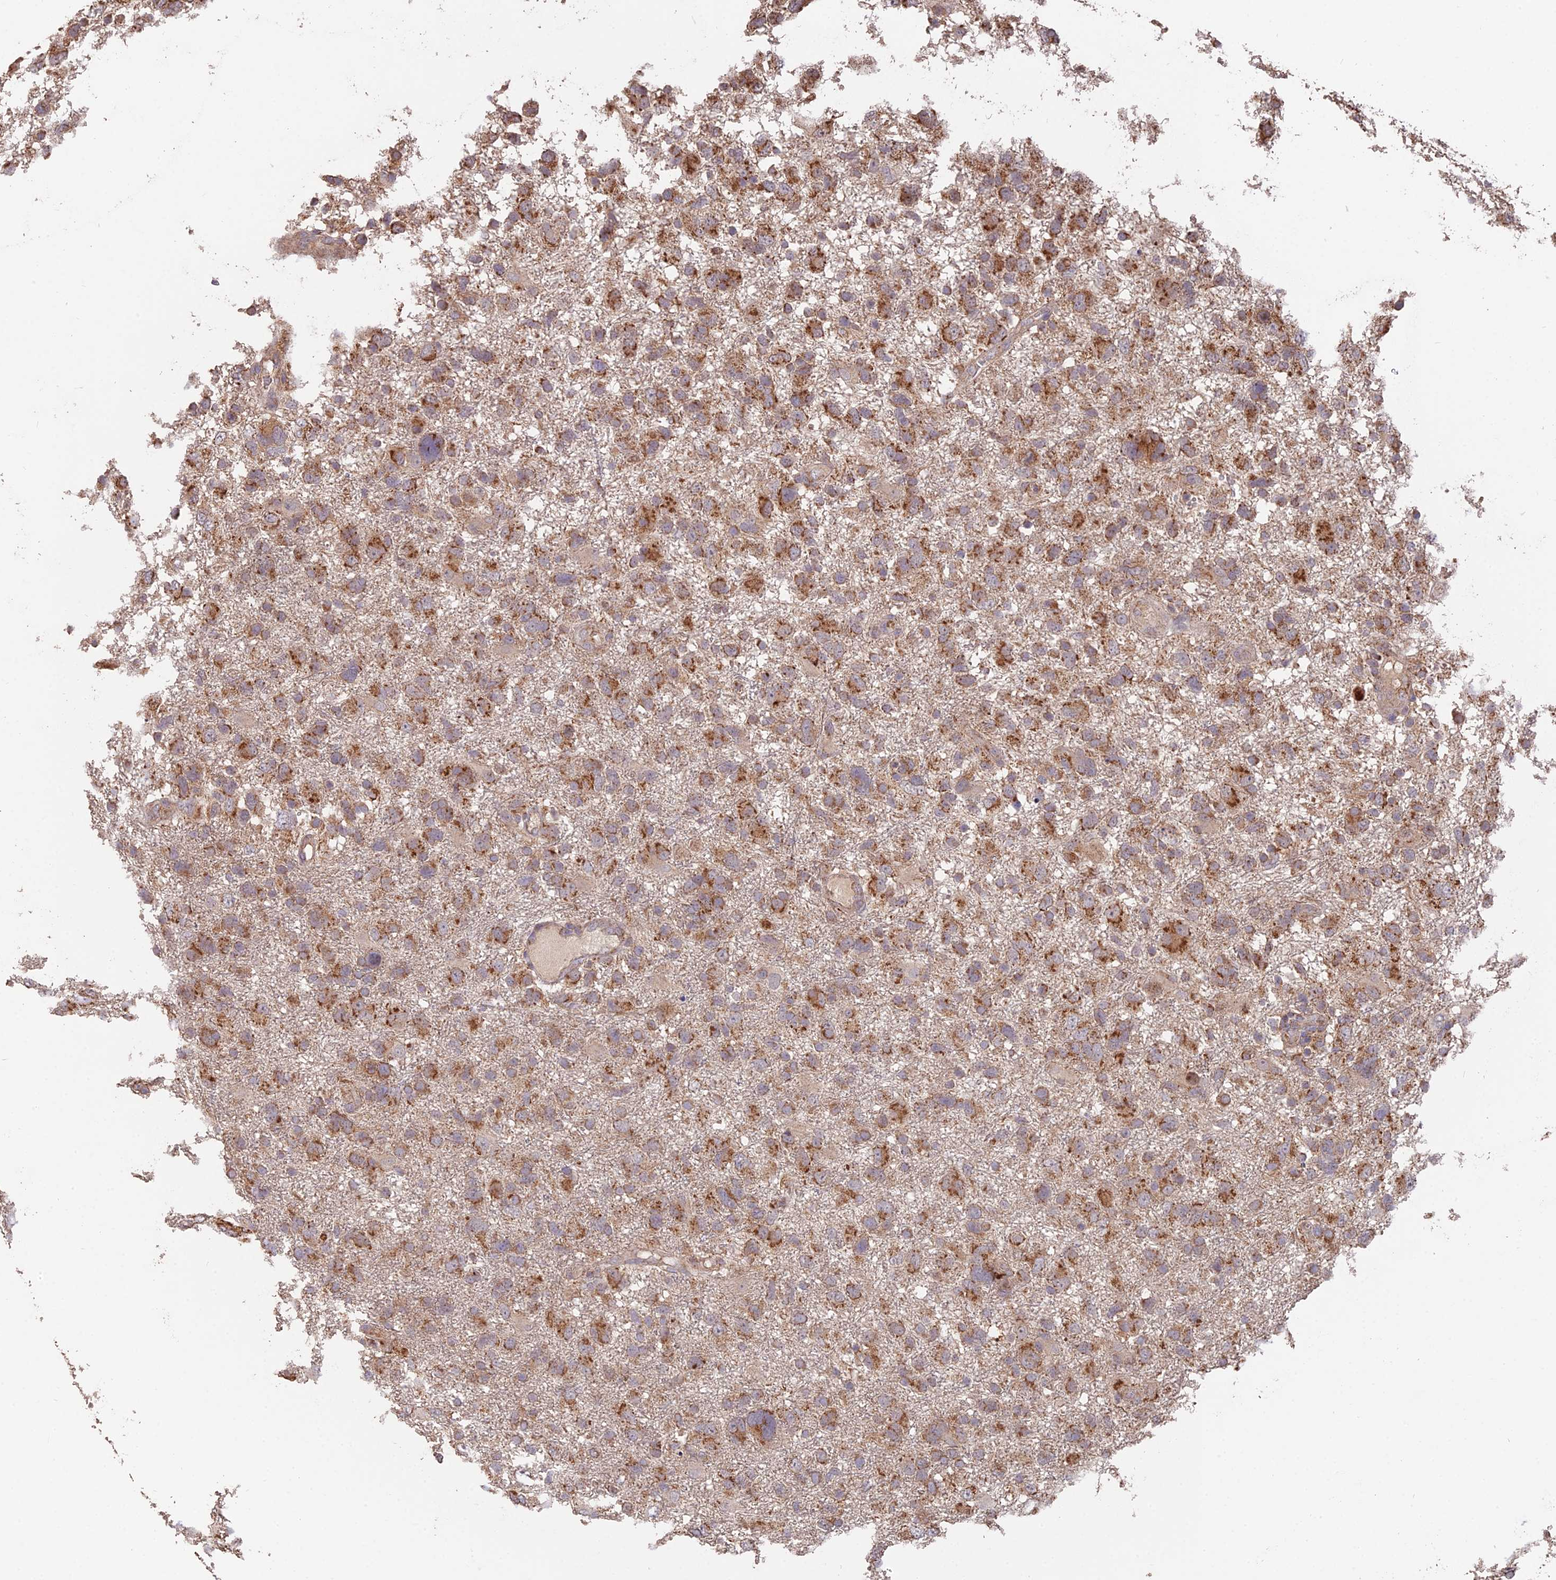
{"staining": {"intensity": "strong", "quantity": "25%-75%", "location": "cytoplasmic/membranous"}, "tissue": "glioma", "cell_type": "Tumor cells", "image_type": "cancer", "snomed": [{"axis": "morphology", "description": "Glioma, malignant, High grade"}, {"axis": "topography", "description": "Brain"}], "caption": "Brown immunohistochemical staining in human high-grade glioma (malignant) reveals strong cytoplasmic/membranous positivity in approximately 25%-75% of tumor cells.", "gene": "IFT22", "patient": {"sex": "male", "age": 61}}